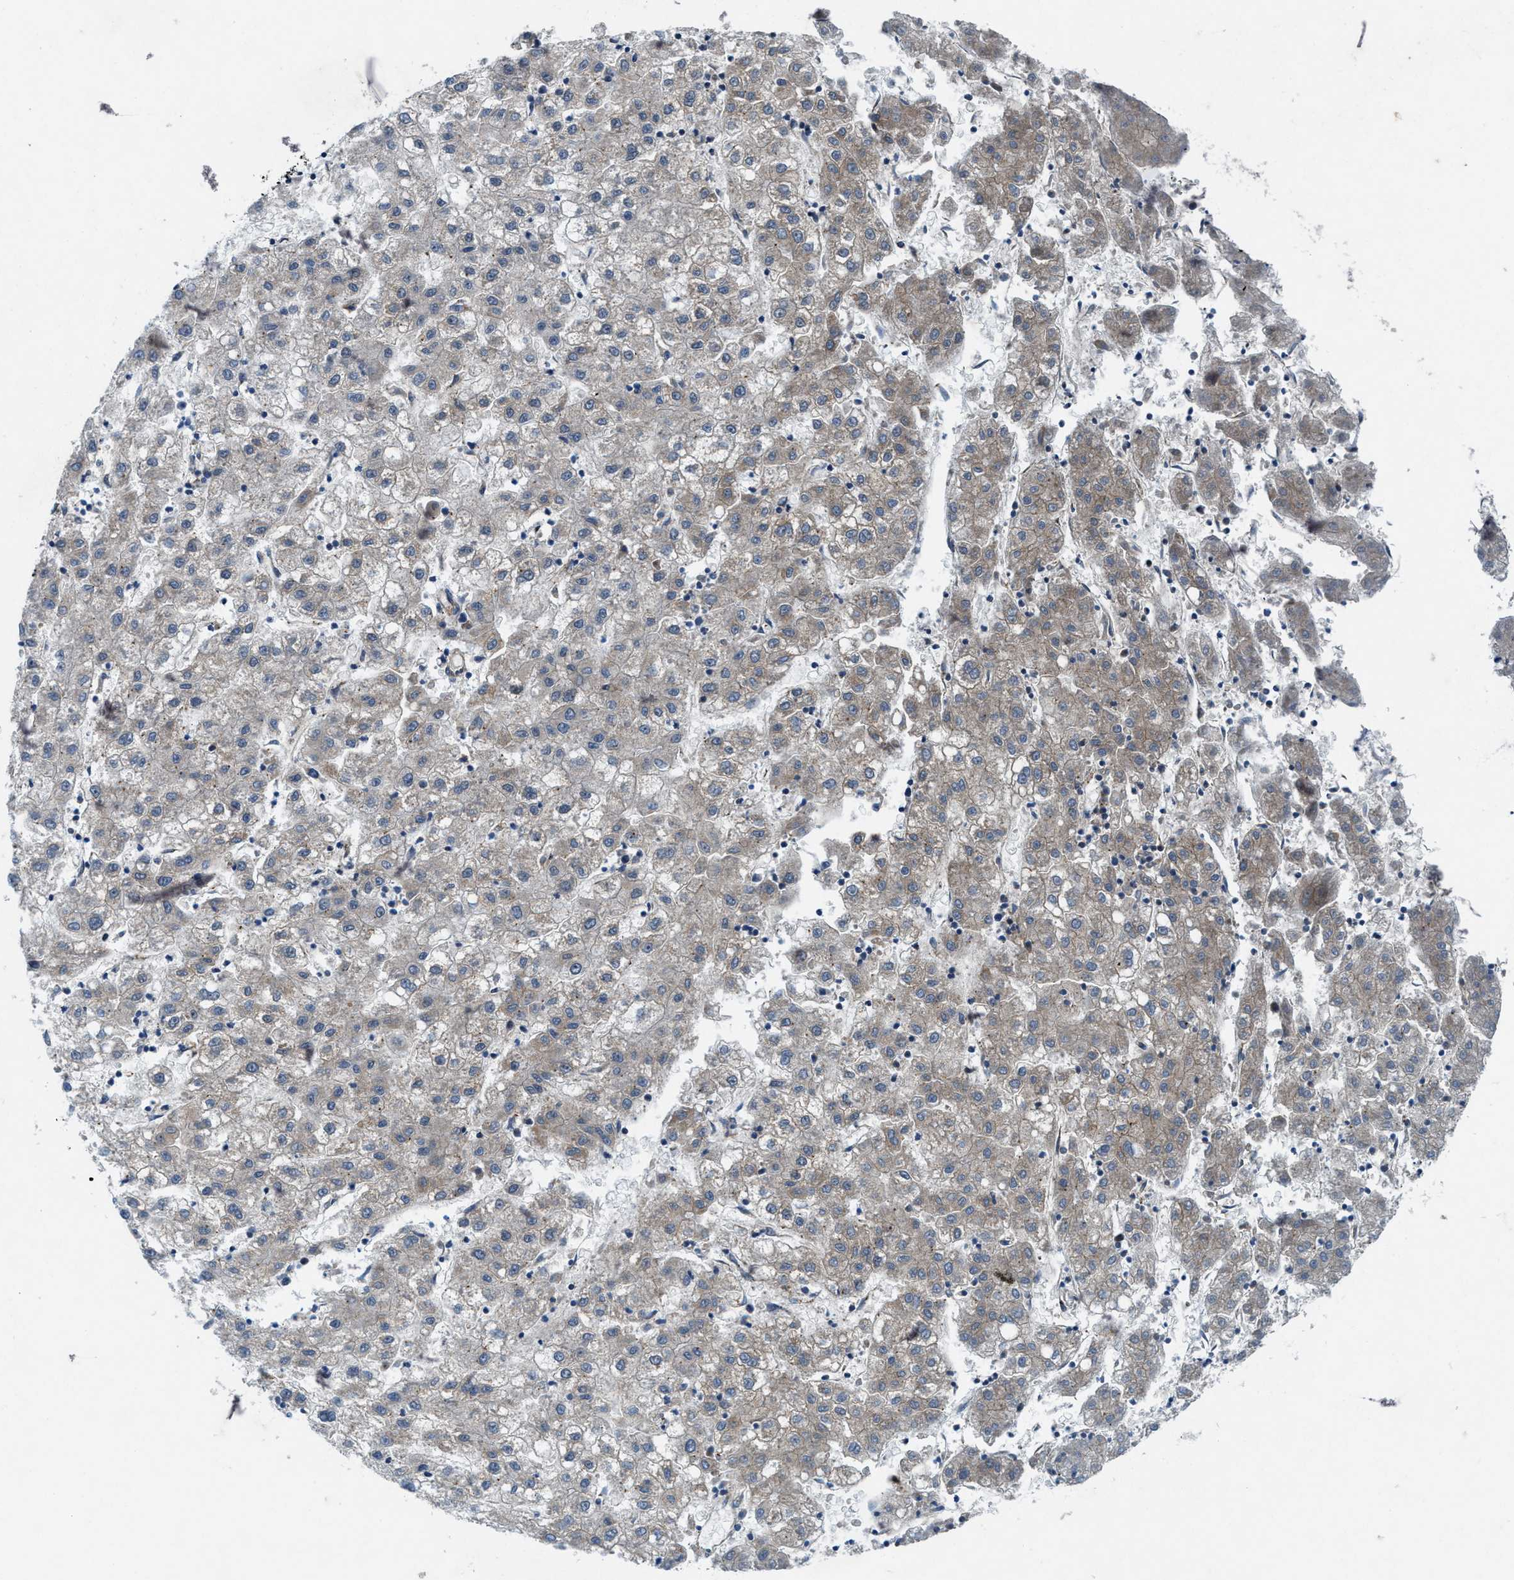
{"staining": {"intensity": "weak", "quantity": "25%-75%", "location": "cytoplasmic/membranous"}, "tissue": "liver cancer", "cell_type": "Tumor cells", "image_type": "cancer", "snomed": [{"axis": "morphology", "description": "Carcinoma, Hepatocellular, NOS"}, {"axis": "topography", "description": "Liver"}], "caption": "Protein staining shows weak cytoplasmic/membranous staining in about 25%-75% of tumor cells in hepatocellular carcinoma (liver).", "gene": "URGCP", "patient": {"sex": "male", "age": 72}}